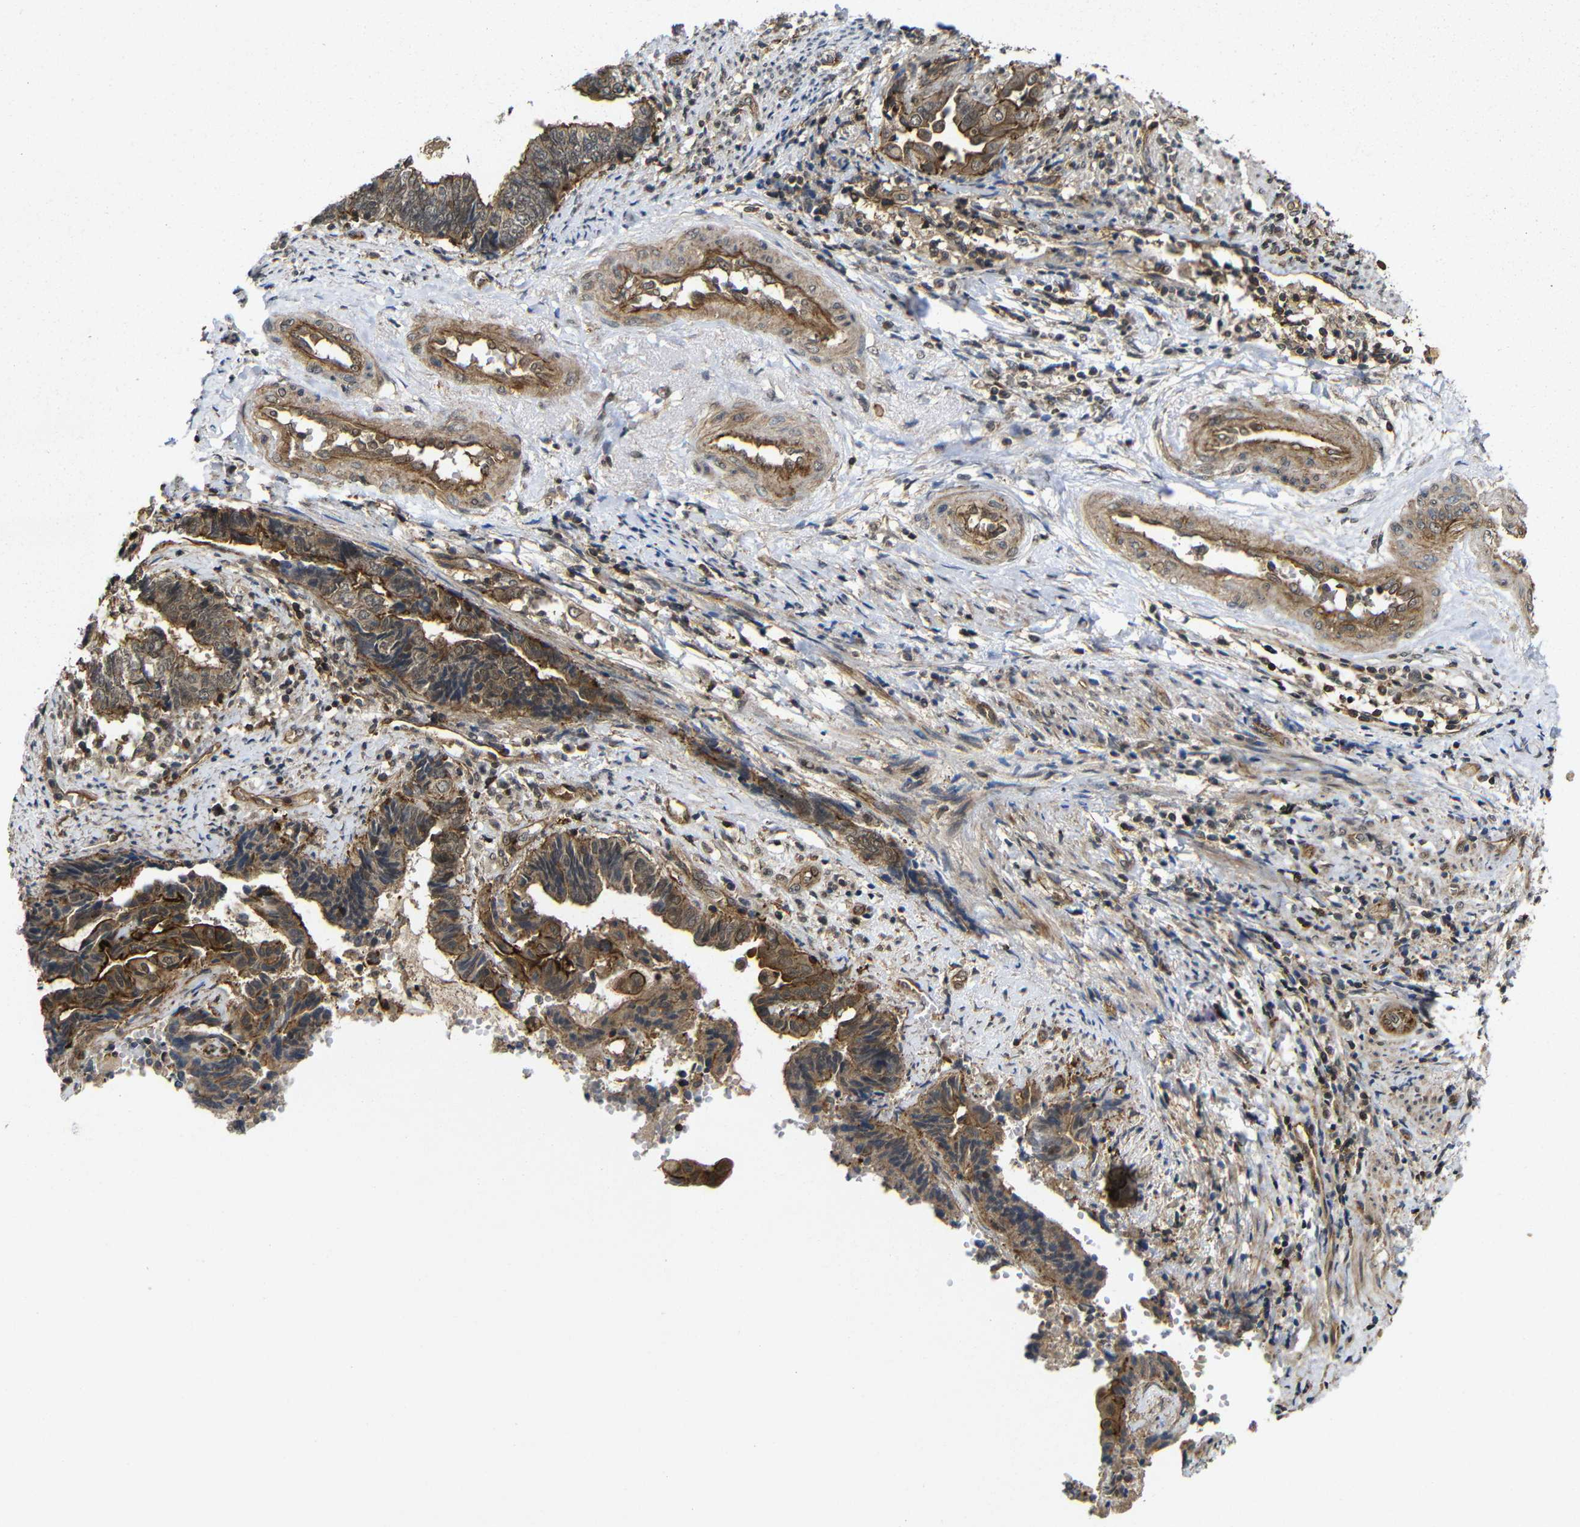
{"staining": {"intensity": "moderate", "quantity": ">75%", "location": "cytoplasmic/membranous"}, "tissue": "endometrial cancer", "cell_type": "Tumor cells", "image_type": "cancer", "snomed": [{"axis": "morphology", "description": "Adenocarcinoma, NOS"}, {"axis": "topography", "description": "Uterus"}, {"axis": "topography", "description": "Endometrium"}], "caption": "Adenocarcinoma (endometrial) was stained to show a protein in brown. There is medium levels of moderate cytoplasmic/membranous positivity in approximately >75% of tumor cells.", "gene": "NANOS1", "patient": {"sex": "female", "age": 70}}